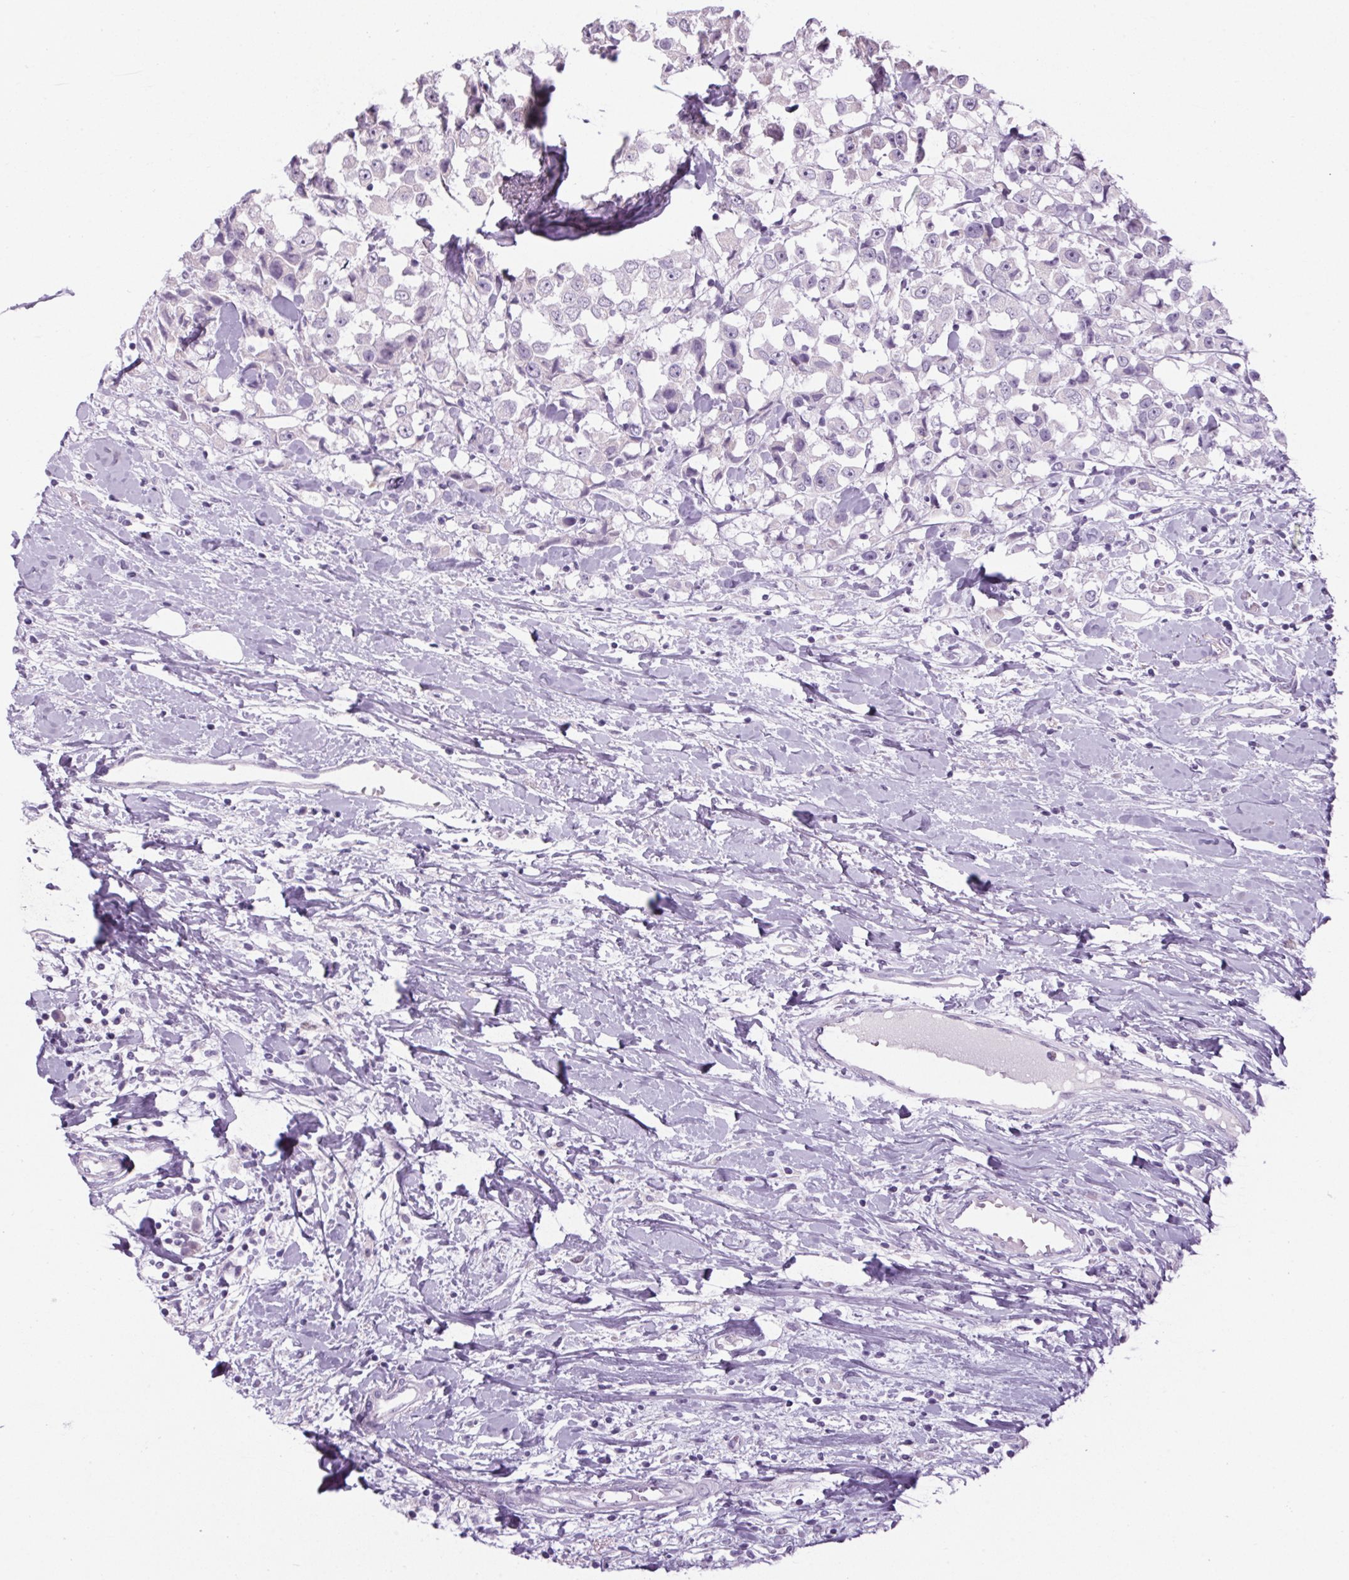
{"staining": {"intensity": "negative", "quantity": "none", "location": "none"}, "tissue": "breast cancer", "cell_type": "Tumor cells", "image_type": "cancer", "snomed": [{"axis": "morphology", "description": "Duct carcinoma"}, {"axis": "topography", "description": "Breast"}], "caption": "IHC image of neoplastic tissue: human infiltrating ductal carcinoma (breast) stained with DAB (3,3'-diaminobenzidine) shows no significant protein staining in tumor cells.", "gene": "RPTN", "patient": {"sex": "female", "age": 61}}